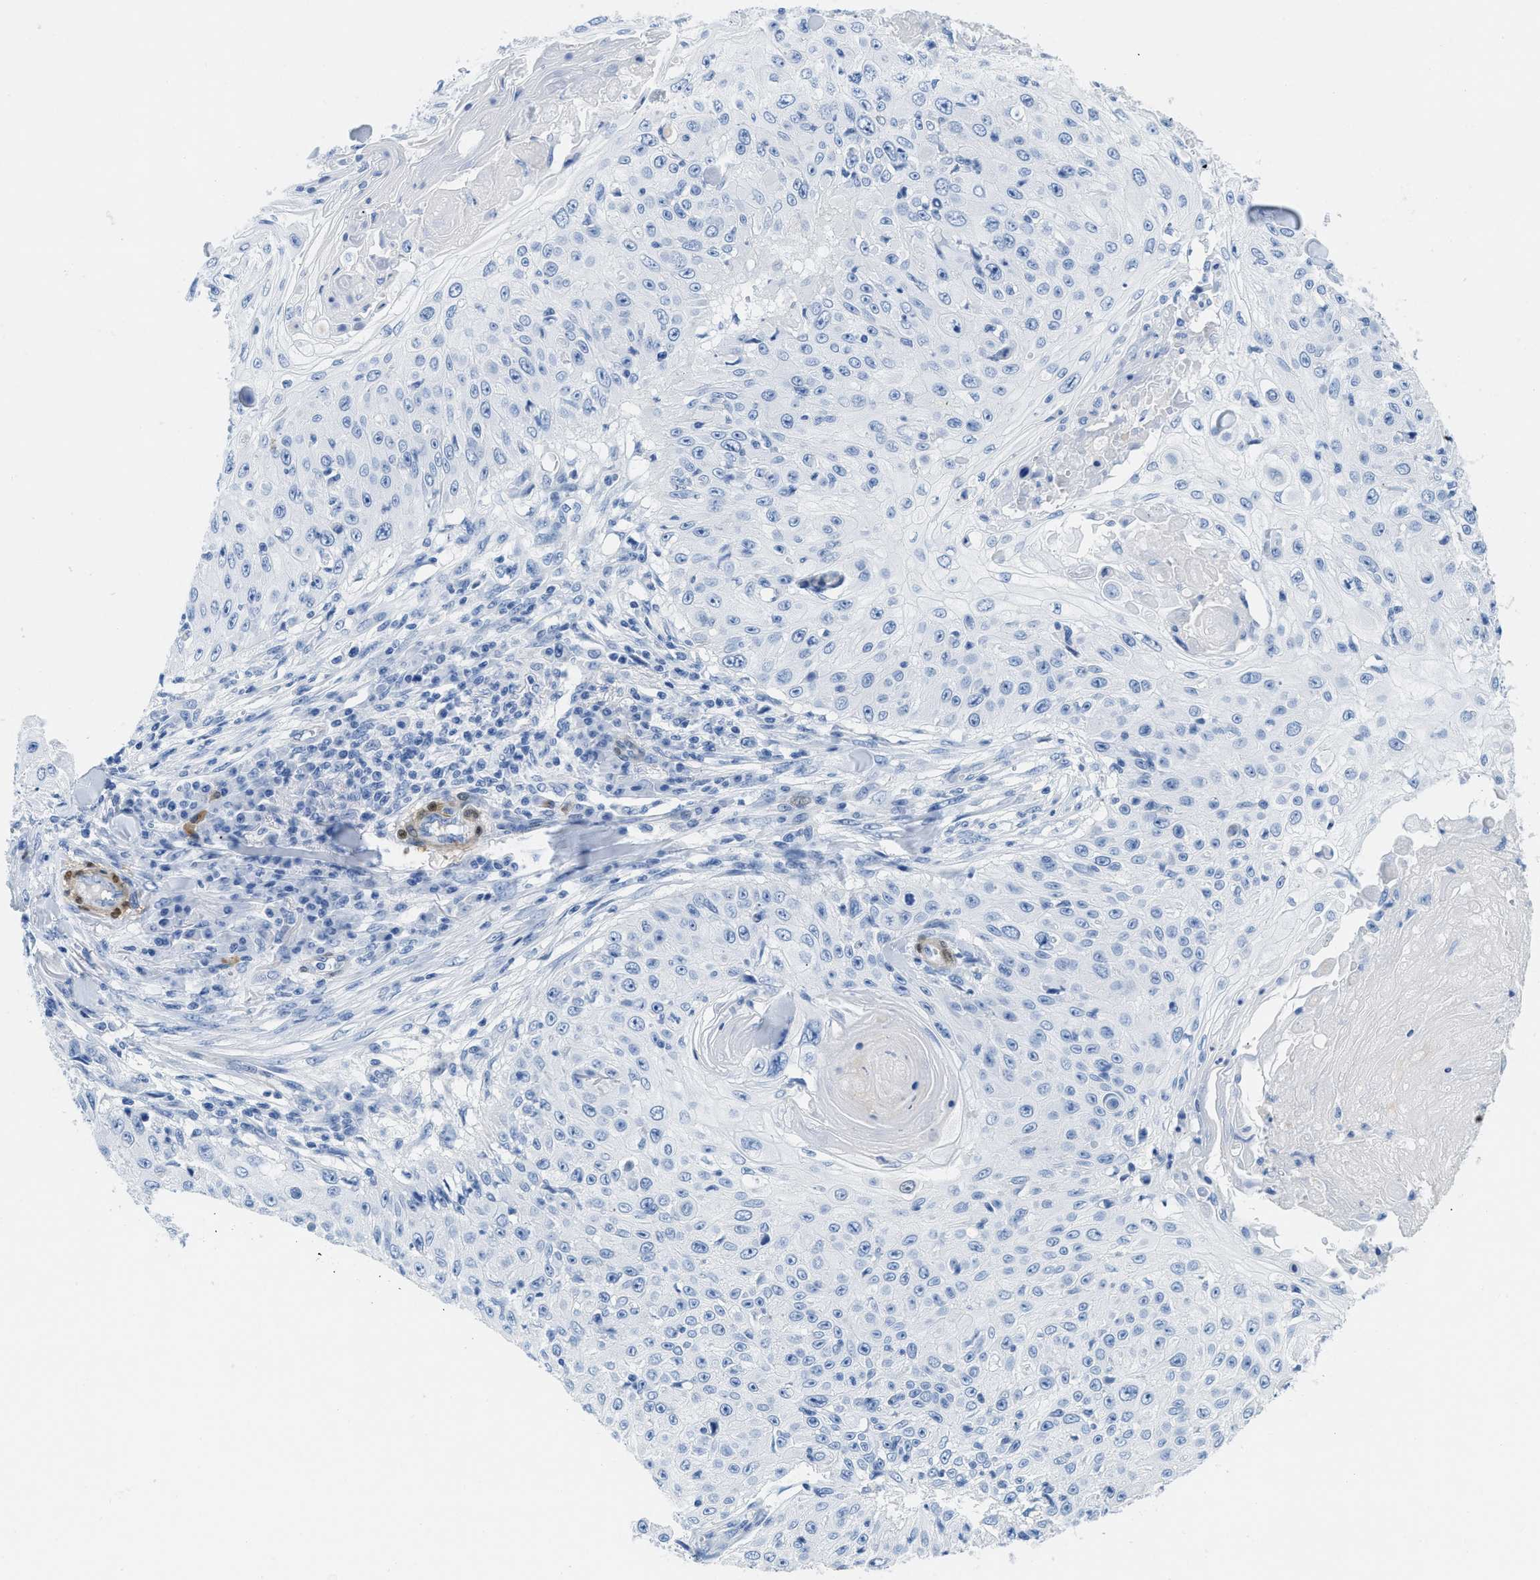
{"staining": {"intensity": "negative", "quantity": "none", "location": "none"}, "tissue": "skin cancer", "cell_type": "Tumor cells", "image_type": "cancer", "snomed": [{"axis": "morphology", "description": "Squamous cell carcinoma, NOS"}, {"axis": "topography", "description": "Skin"}], "caption": "Skin squamous cell carcinoma was stained to show a protein in brown. There is no significant positivity in tumor cells. (DAB immunohistochemistry (IHC) with hematoxylin counter stain).", "gene": "NKAIN3", "patient": {"sex": "male", "age": 86}}